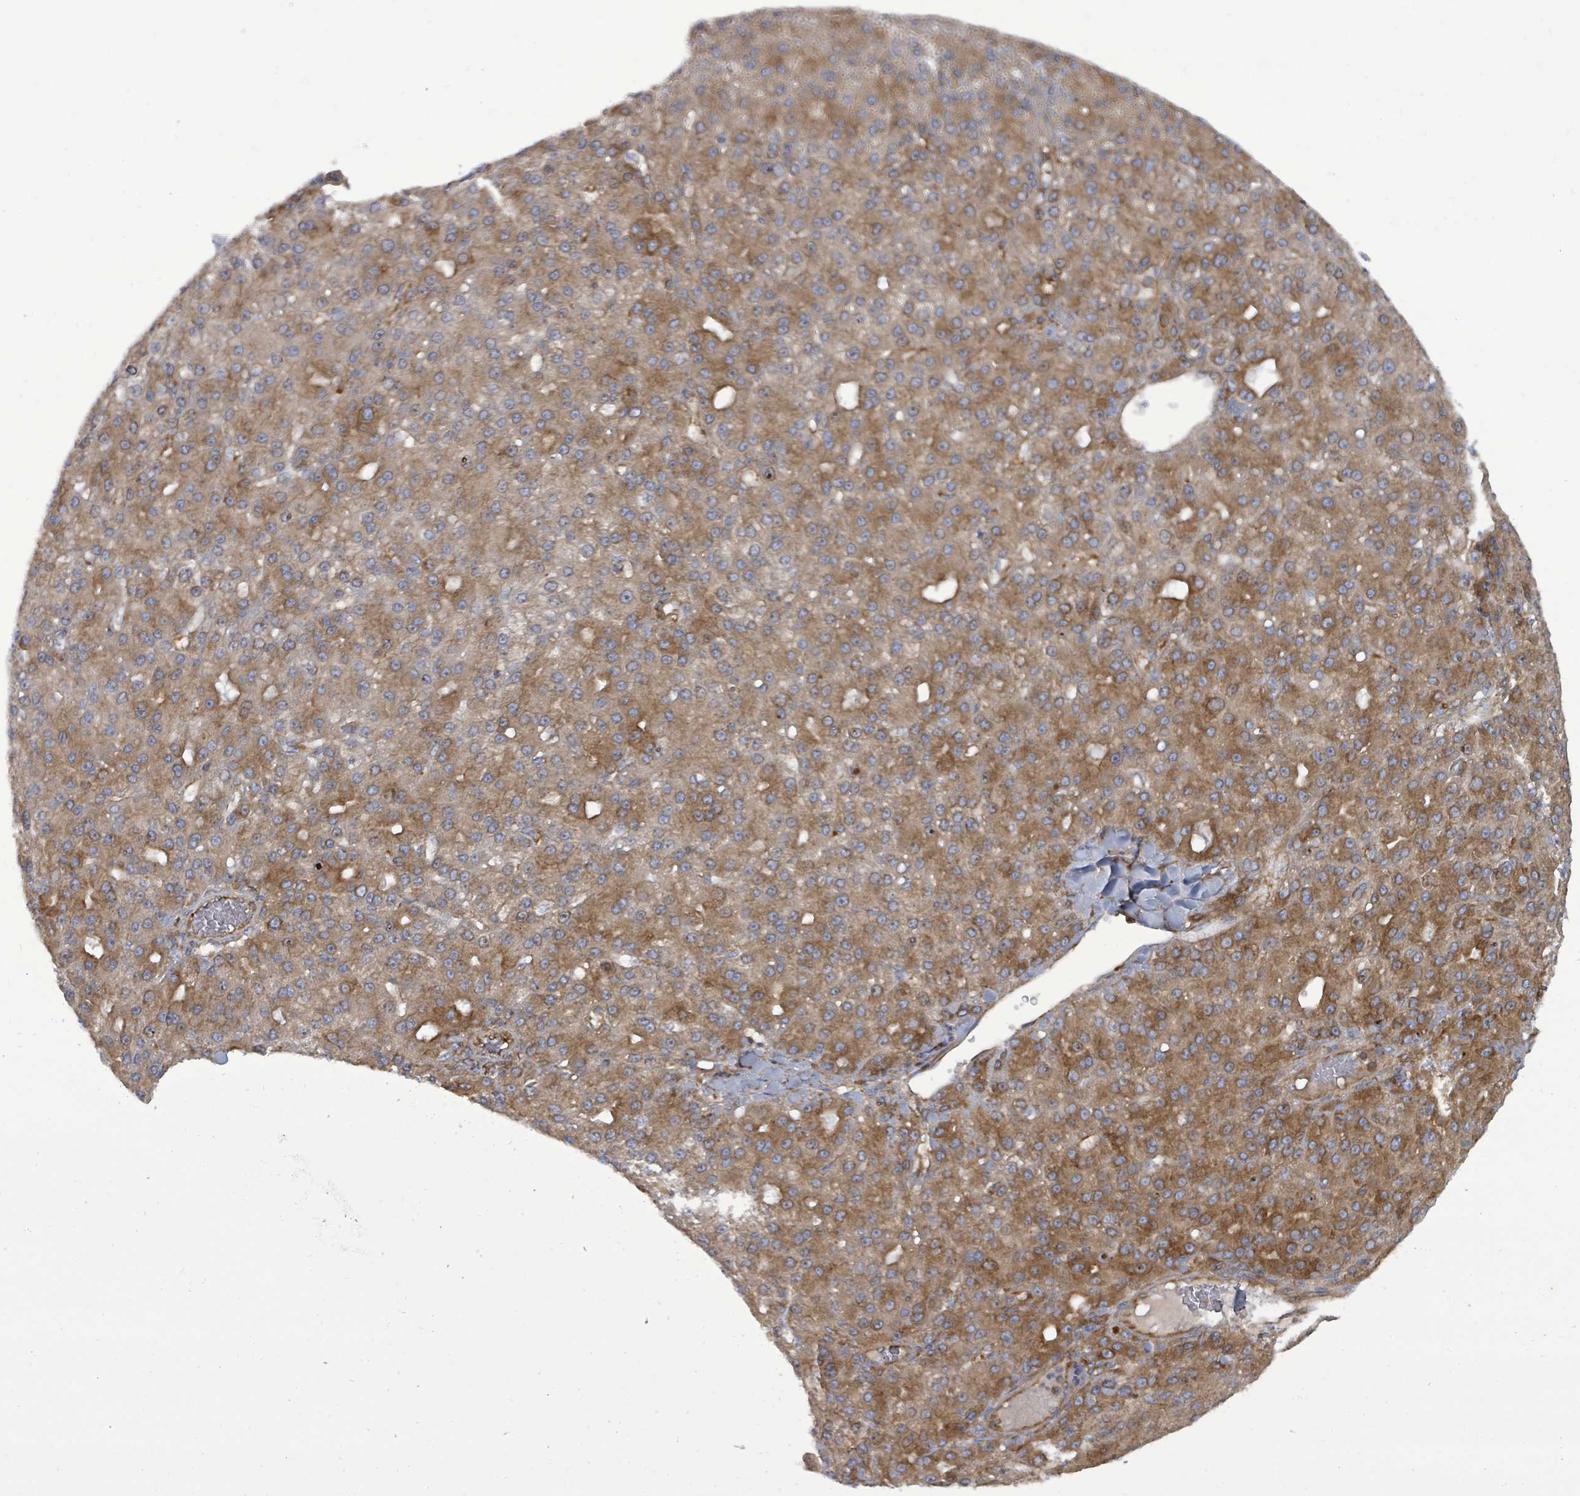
{"staining": {"intensity": "moderate", "quantity": "25%-75%", "location": "cytoplasmic/membranous"}, "tissue": "liver cancer", "cell_type": "Tumor cells", "image_type": "cancer", "snomed": [{"axis": "morphology", "description": "Carcinoma, Hepatocellular, NOS"}, {"axis": "topography", "description": "Liver"}], "caption": "A micrograph showing moderate cytoplasmic/membranous expression in approximately 25%-75% of tumor cells in hepatocellular carcinoma (liver), as visualized by brown immunohistochemical staining.", "gene": "EIF3C", "patient": {"sex": "male", "age": 67}}